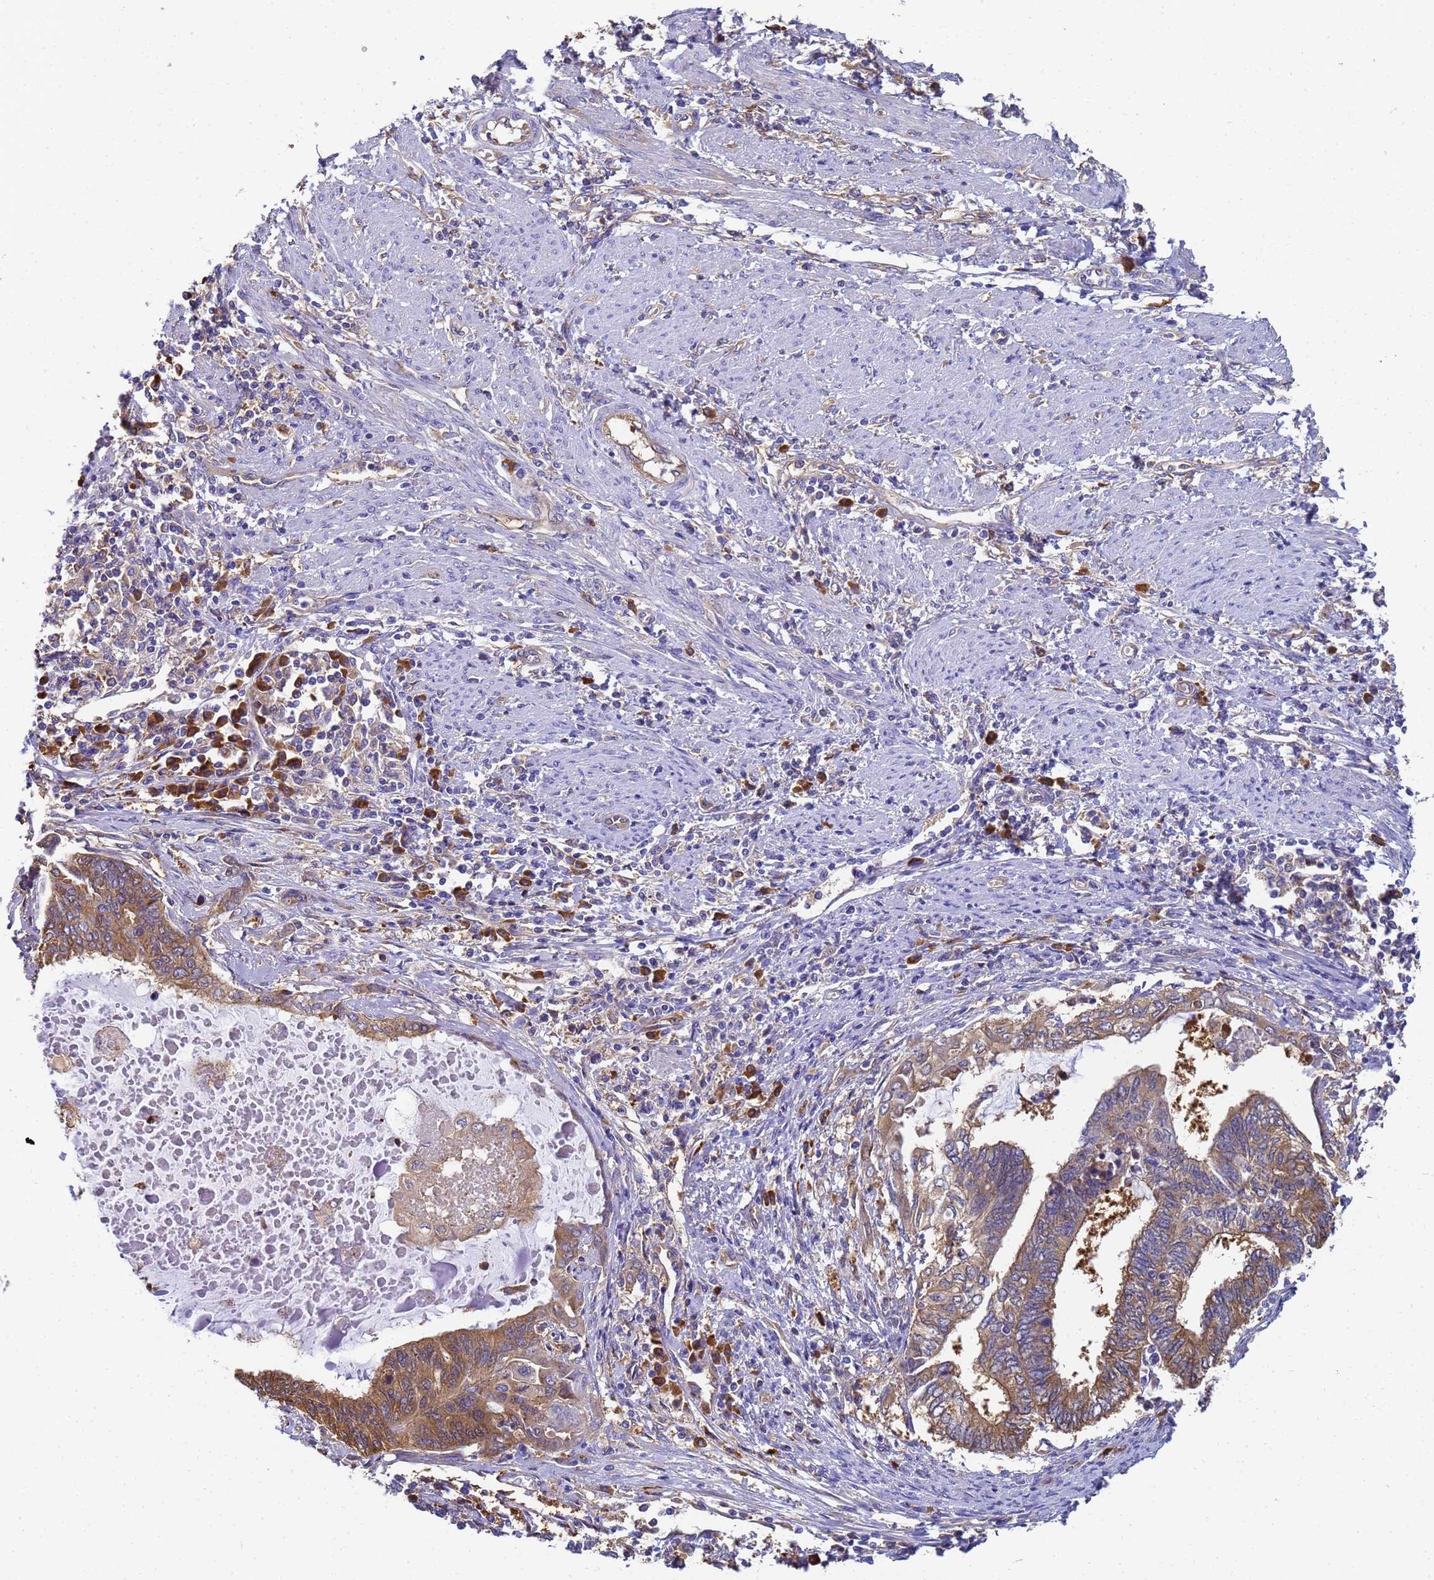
{"staining": {"intensity": "weak", "quantity": ">75%", "location": "cytoplasmic/membranous"}, "tissue": "endometrial cancer", "cell_type": "Tumor cells", "image_type": "cancer", "snomed": [{"axis": "morphology", "description": "Adenocarcinoma, NOS"}, {"axis": "topography", "description": "Uterus"}, {"axis": "topography", "description": "Endometrium"}], "caption": "An immunohistochemistry (IHC) image of tumor tissue is shown. Protein staining in brown highlights weak cytoplasmic/membranous positivity in endometrial adenocarcinoma within tumor cells.", "gene": "NME1-NME2", "patient": {"sex": "female", "age": 70}}